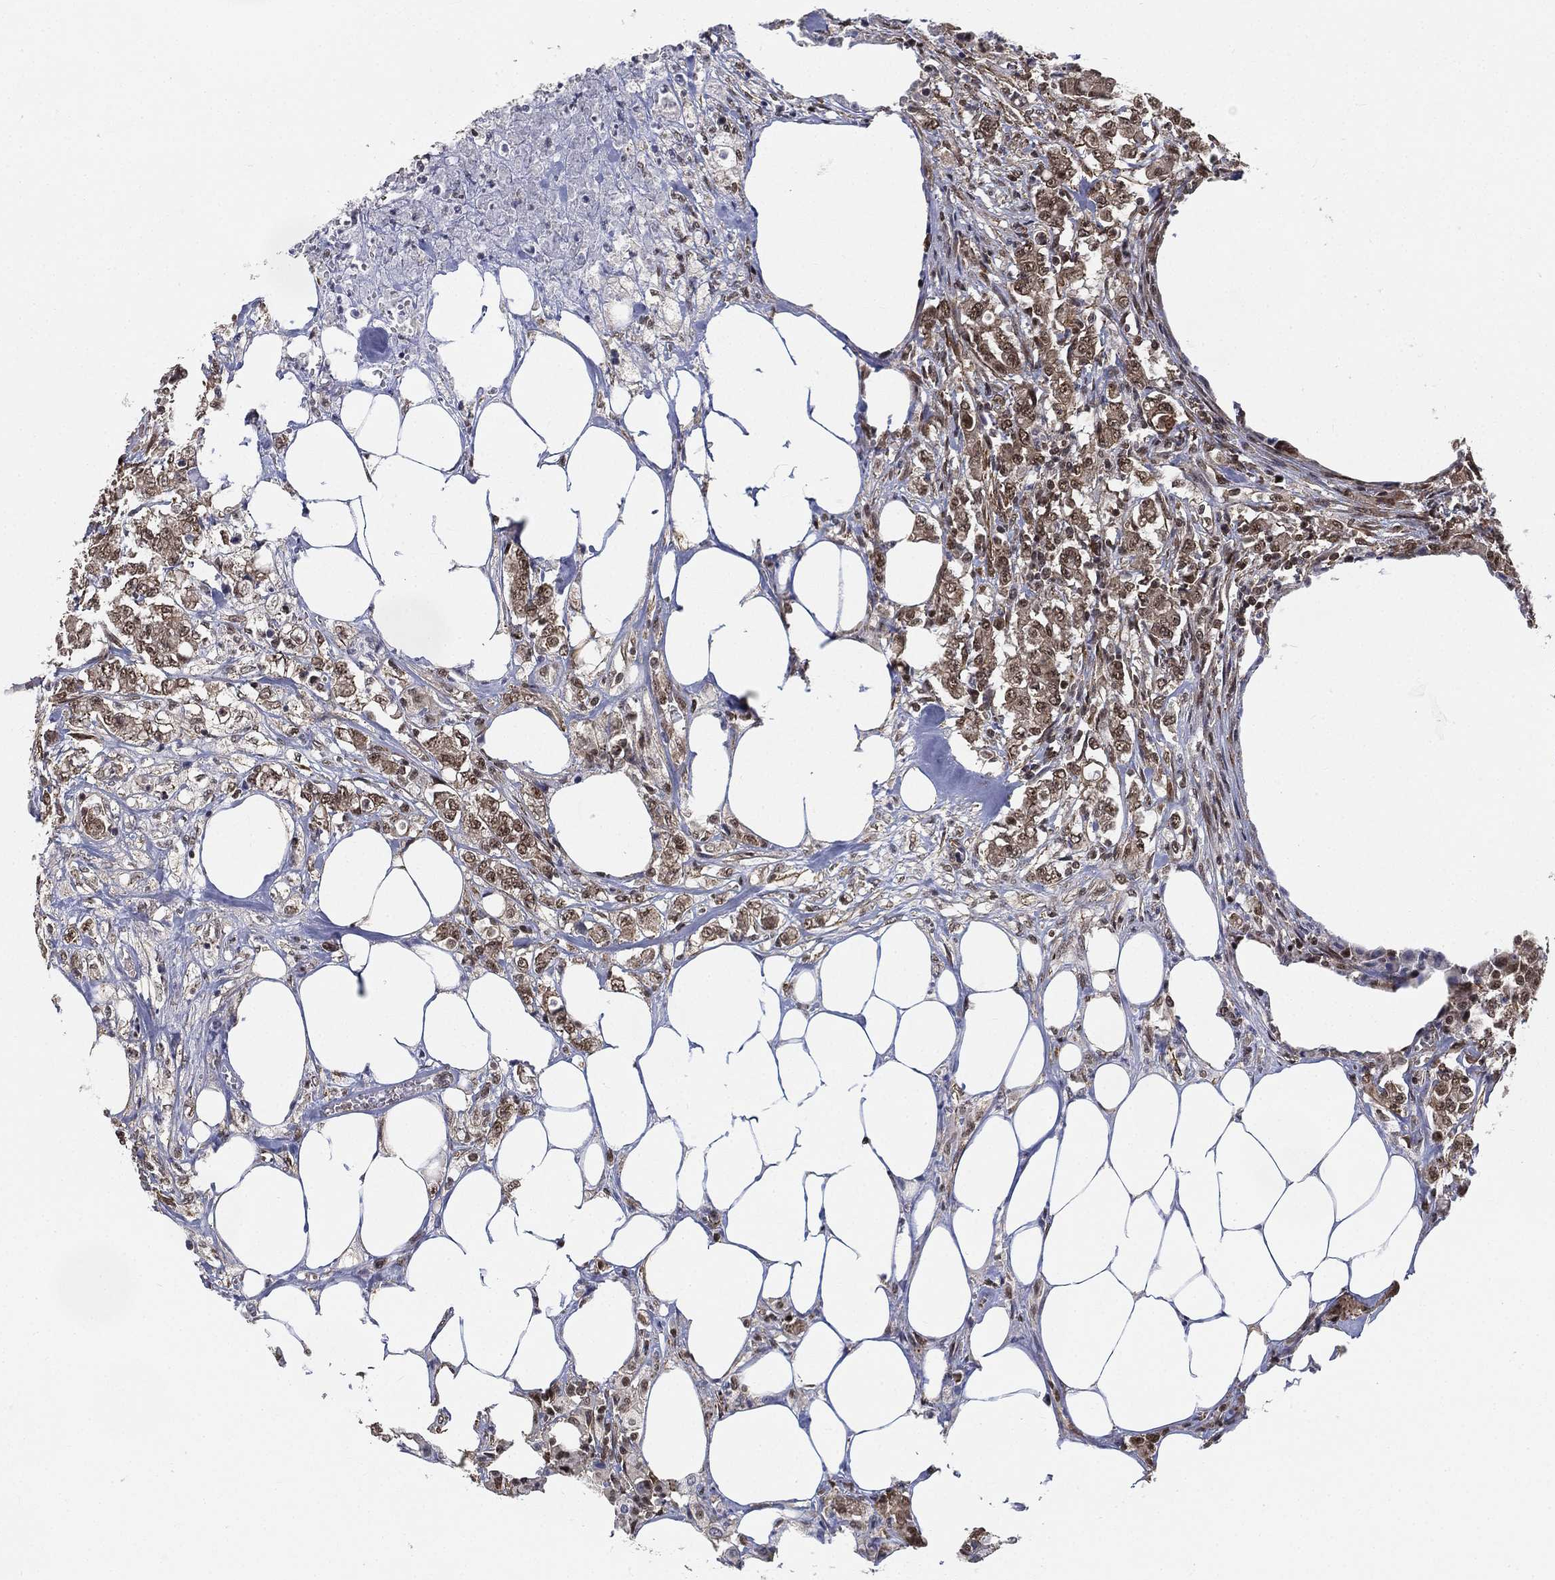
{"staining": {"intensity": "moderate", "quantity": ">75%", "location": "cytoplasmic/membranous"}, "tissue": "colorectal cancer", "cell_type": "Tumor cells", "image_type": "cancer", "snomed": [{"axis": "morphology", "description": "Adenocarcinoma, NOS"}, {"axis": "topography", "description": "Colon"}], "caption": "Moderate cytoplasmic/membranous staining for a protein is appreciated in about >75% of tumor cells of colorectal cancer using immunohistochemistry (IHC).", "gene": "RSRC2", "patient": {"sex": "female", "age": 48}}